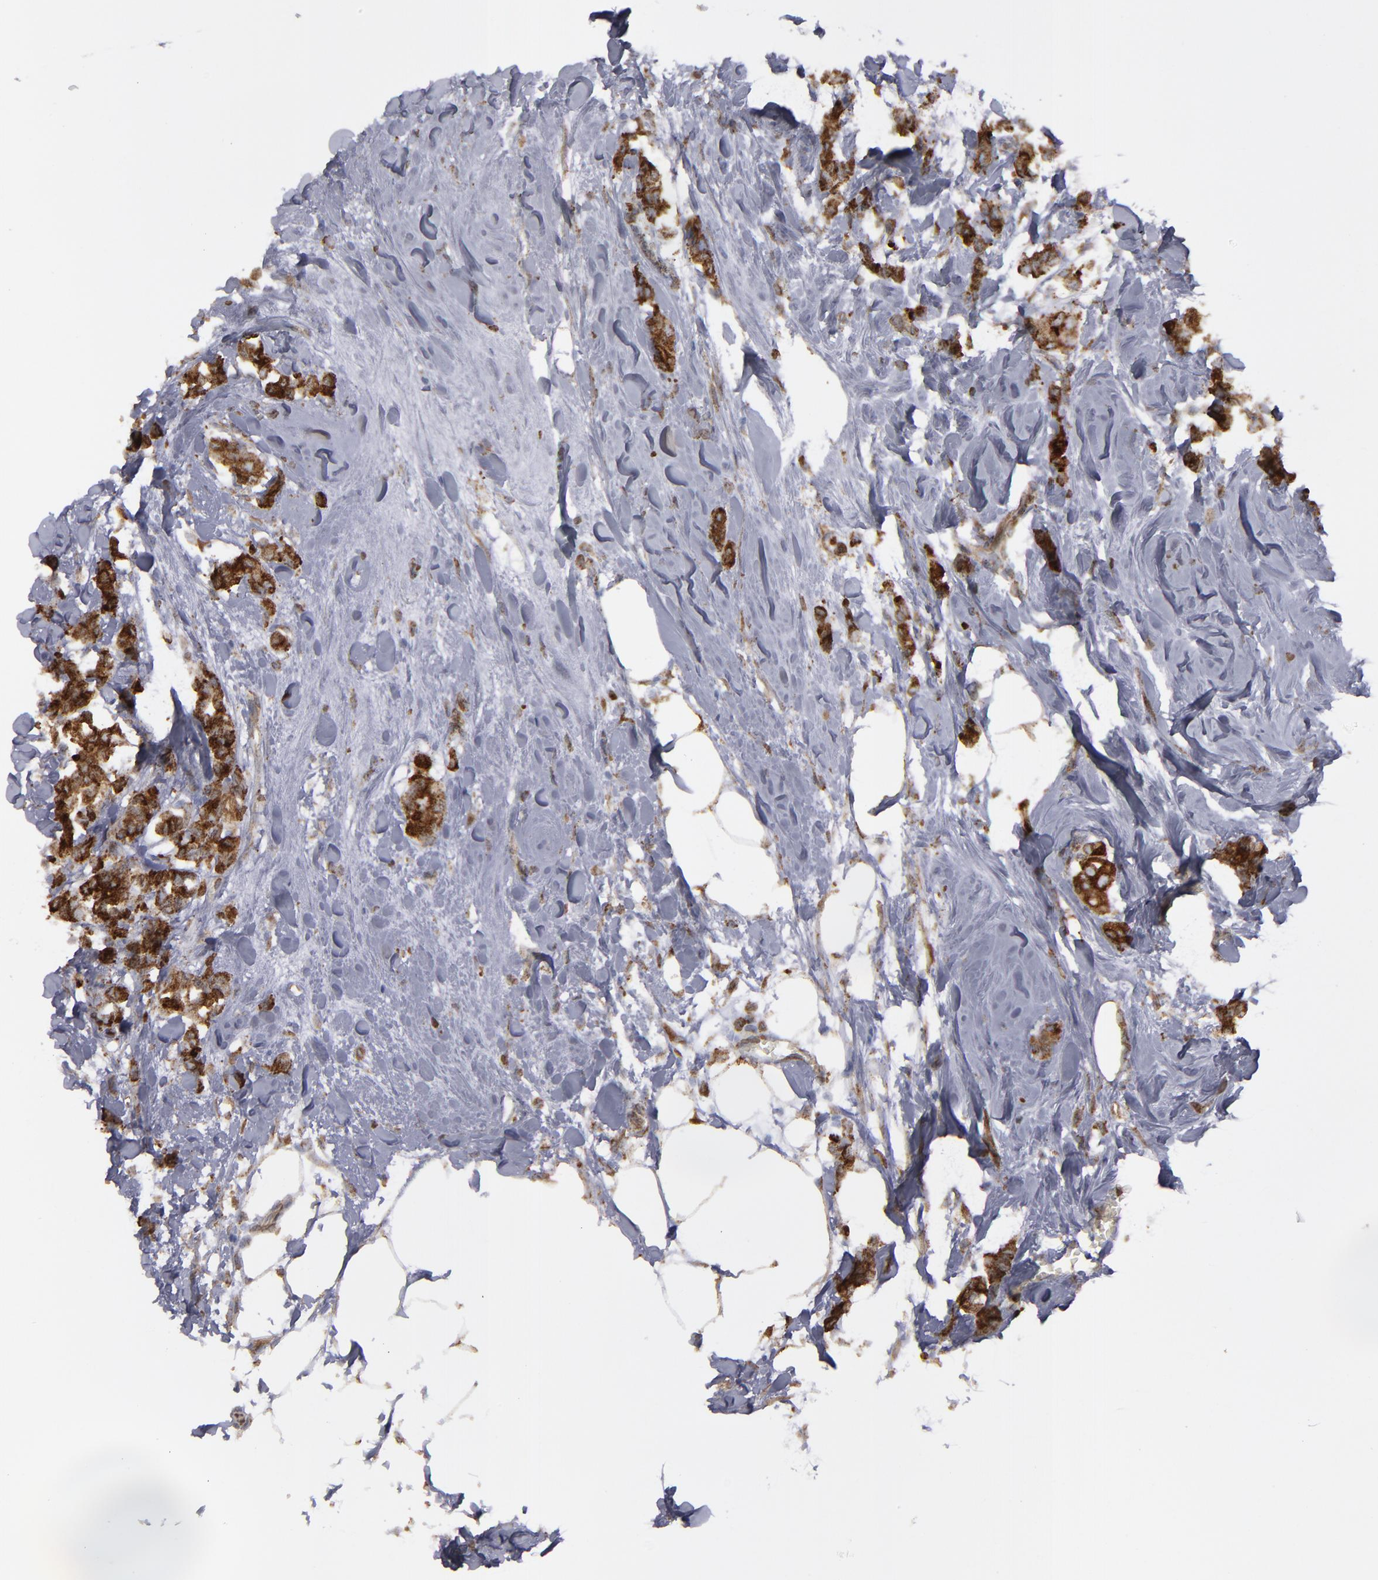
{"staining": {"intensity": "strong", "quantity": ">75%", "location": "cytoplasmic/membranous"}, "tissue": "breast cancer", "cell_type": "Tumor cells", "image_type": "cancer", "snomed": [{"axis": "morphology", "description": "Duct carcinoma"}, {"axis": "topography", "description": "Breast"}], "caption": "Immunohistochemical staining of breast cancer displays high levels of strong cytoplasmic/membranous protein positivity in about >75% of tumor cells.", "gene": "ERLIN2", "patient": {"sex": "female", "age": 84}}